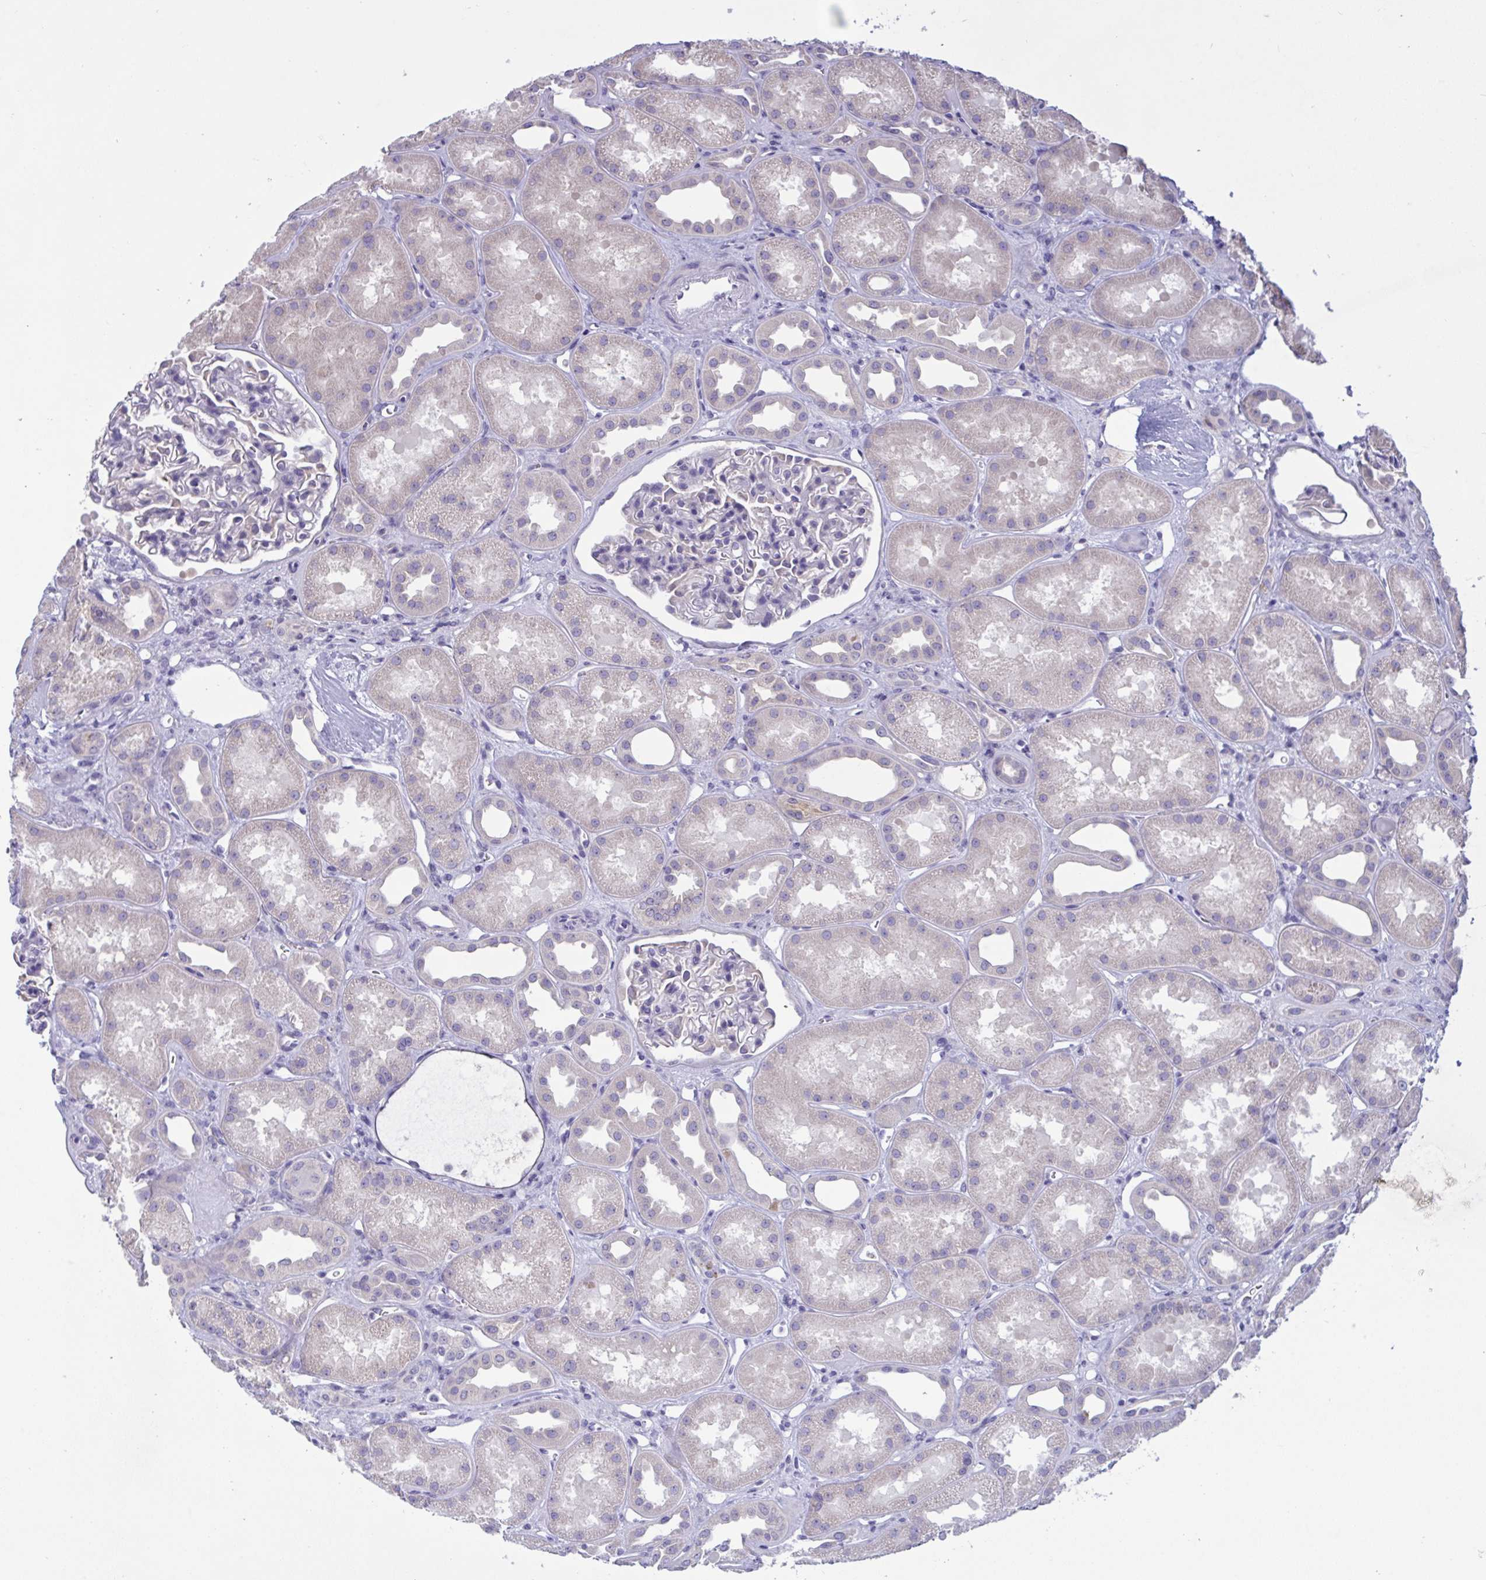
{"staining": {"intensity": "negative", "quantity": "none", "location": "none"}, "tissue": "kidney", "cell_type": "Cells in glomeruli", "image_type": "normal", "snomed": [{"axis": "morphology", "description": "Normal tissue, NOS"}, {"axis": "topography", "description": "Kidney"}], "caption": "The micrograph shows no significant staining in cells in glomeruli of kidney. (DAB IHC visualized using brightfield microscopy, high magnification).", "gene": "TMEM41A", "patient": {"sex": "male", "age": 61}}